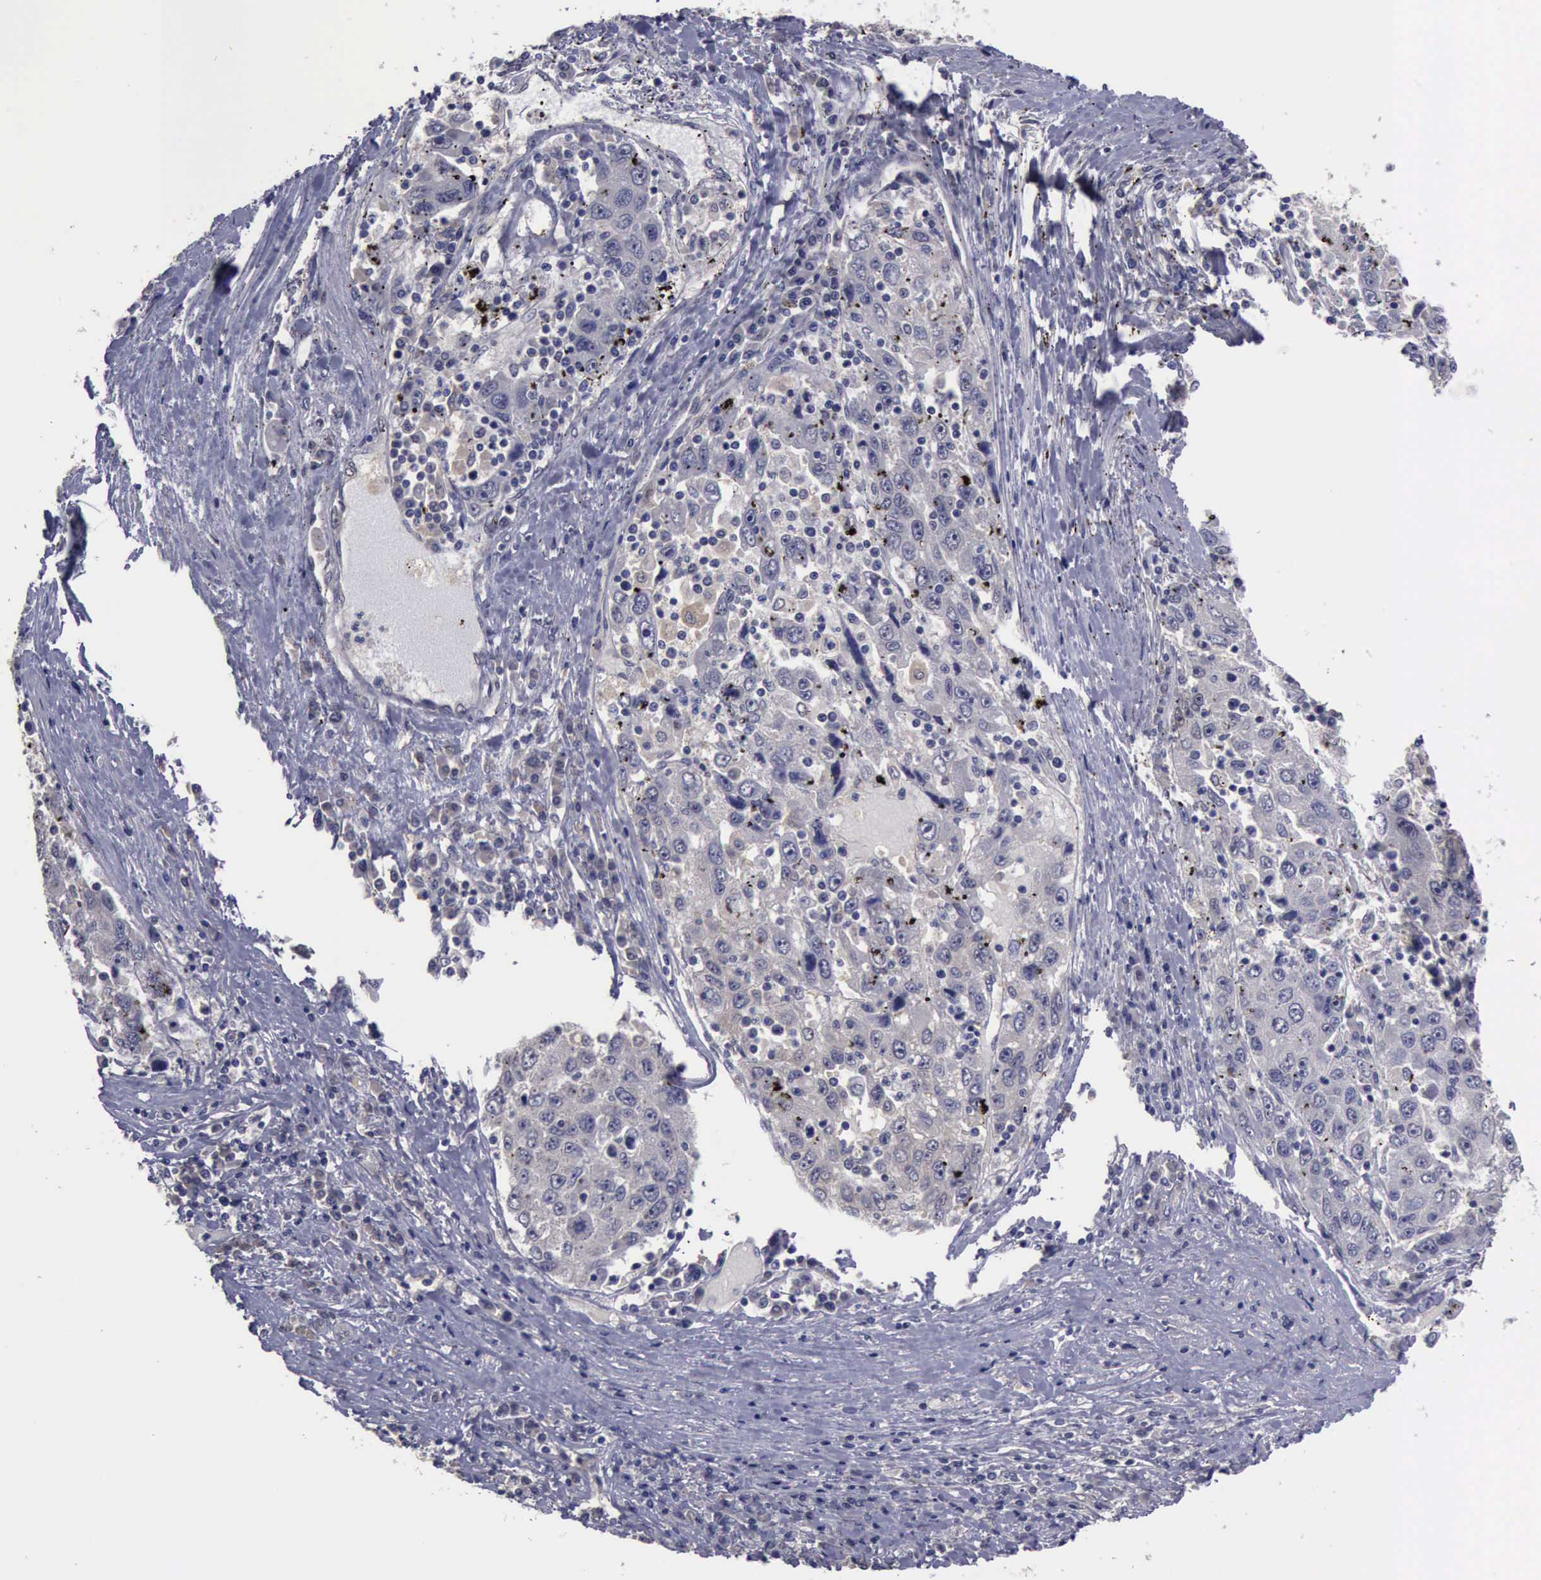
{"staining": {"intensity": "negative", "quantity": "none", "location": "none"}, "tissue": "liver cancer", "cell_type": "Tumor cells", "image_type": "cancer", "snomed": [{"axis": "morphology", "description": "Carcinoma, Hepatocellular, NOS"}, {"axis": "topography", "description": "Liver"}], "caption": "DAB immunohistochemical staining of hepatocellular carcinoma (liver) exhibits no significant expression in tumor cells.", "gene": "PHKA1", "patient": {"sex": "male", "age": 49}}